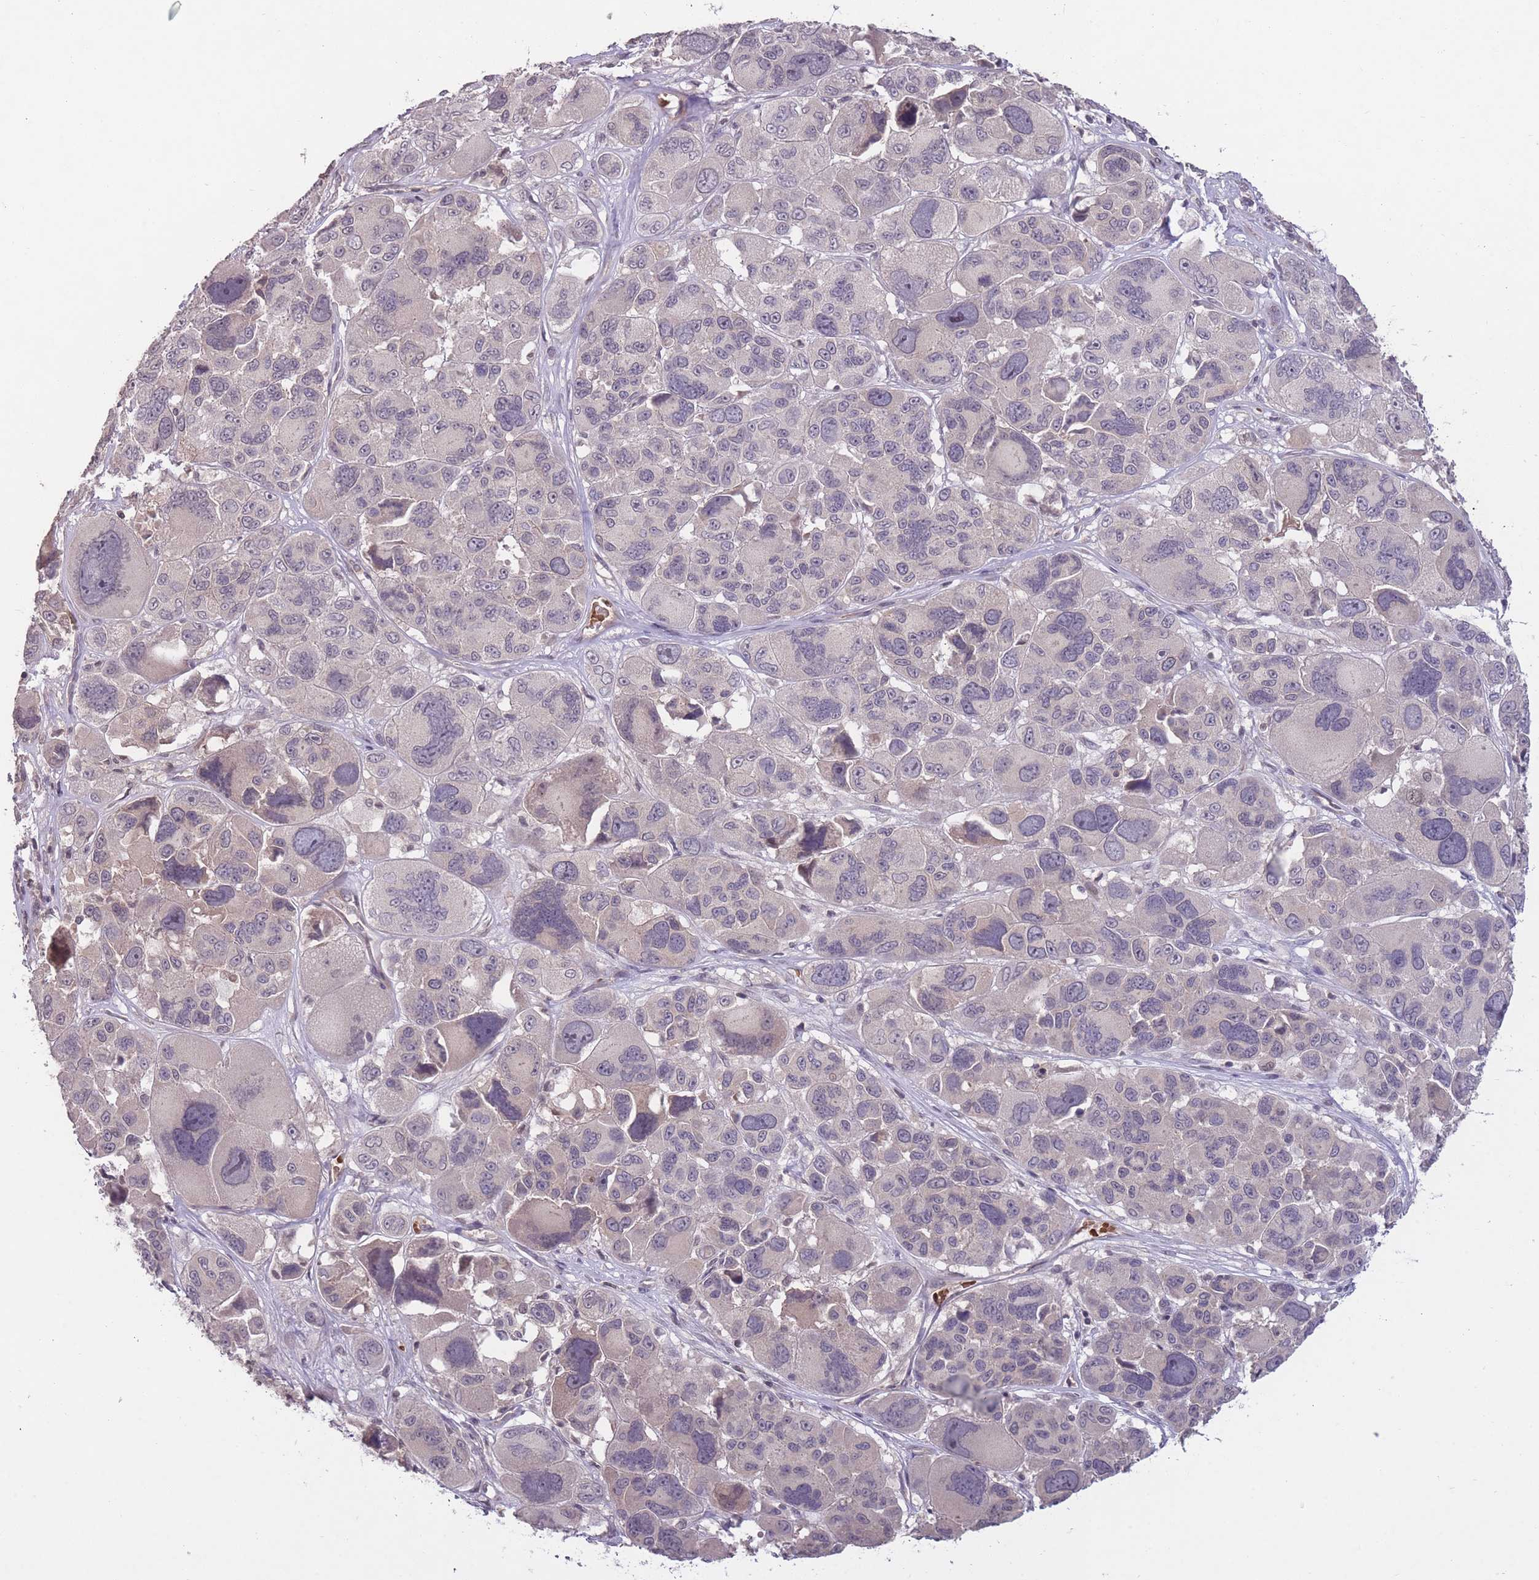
{"staining": {"intensity": "negative", "quantity": "none", "location": "none"}, "tissue": "melanoma", "cell_type": "Tumor cells", "image_type": "cancer", "snomed": [{"axis": "morphology", "description": "Malignant melanoma, NOS"}, {"axis": "topography", "description": "Skin"}], "caption": "Immunohistochemistry (IHC) of malignant melanoma demonstrates no expression in tumor cells.", "gene": "ADCYAP1R1", "patient": {"sex": "female", "age": 66}}